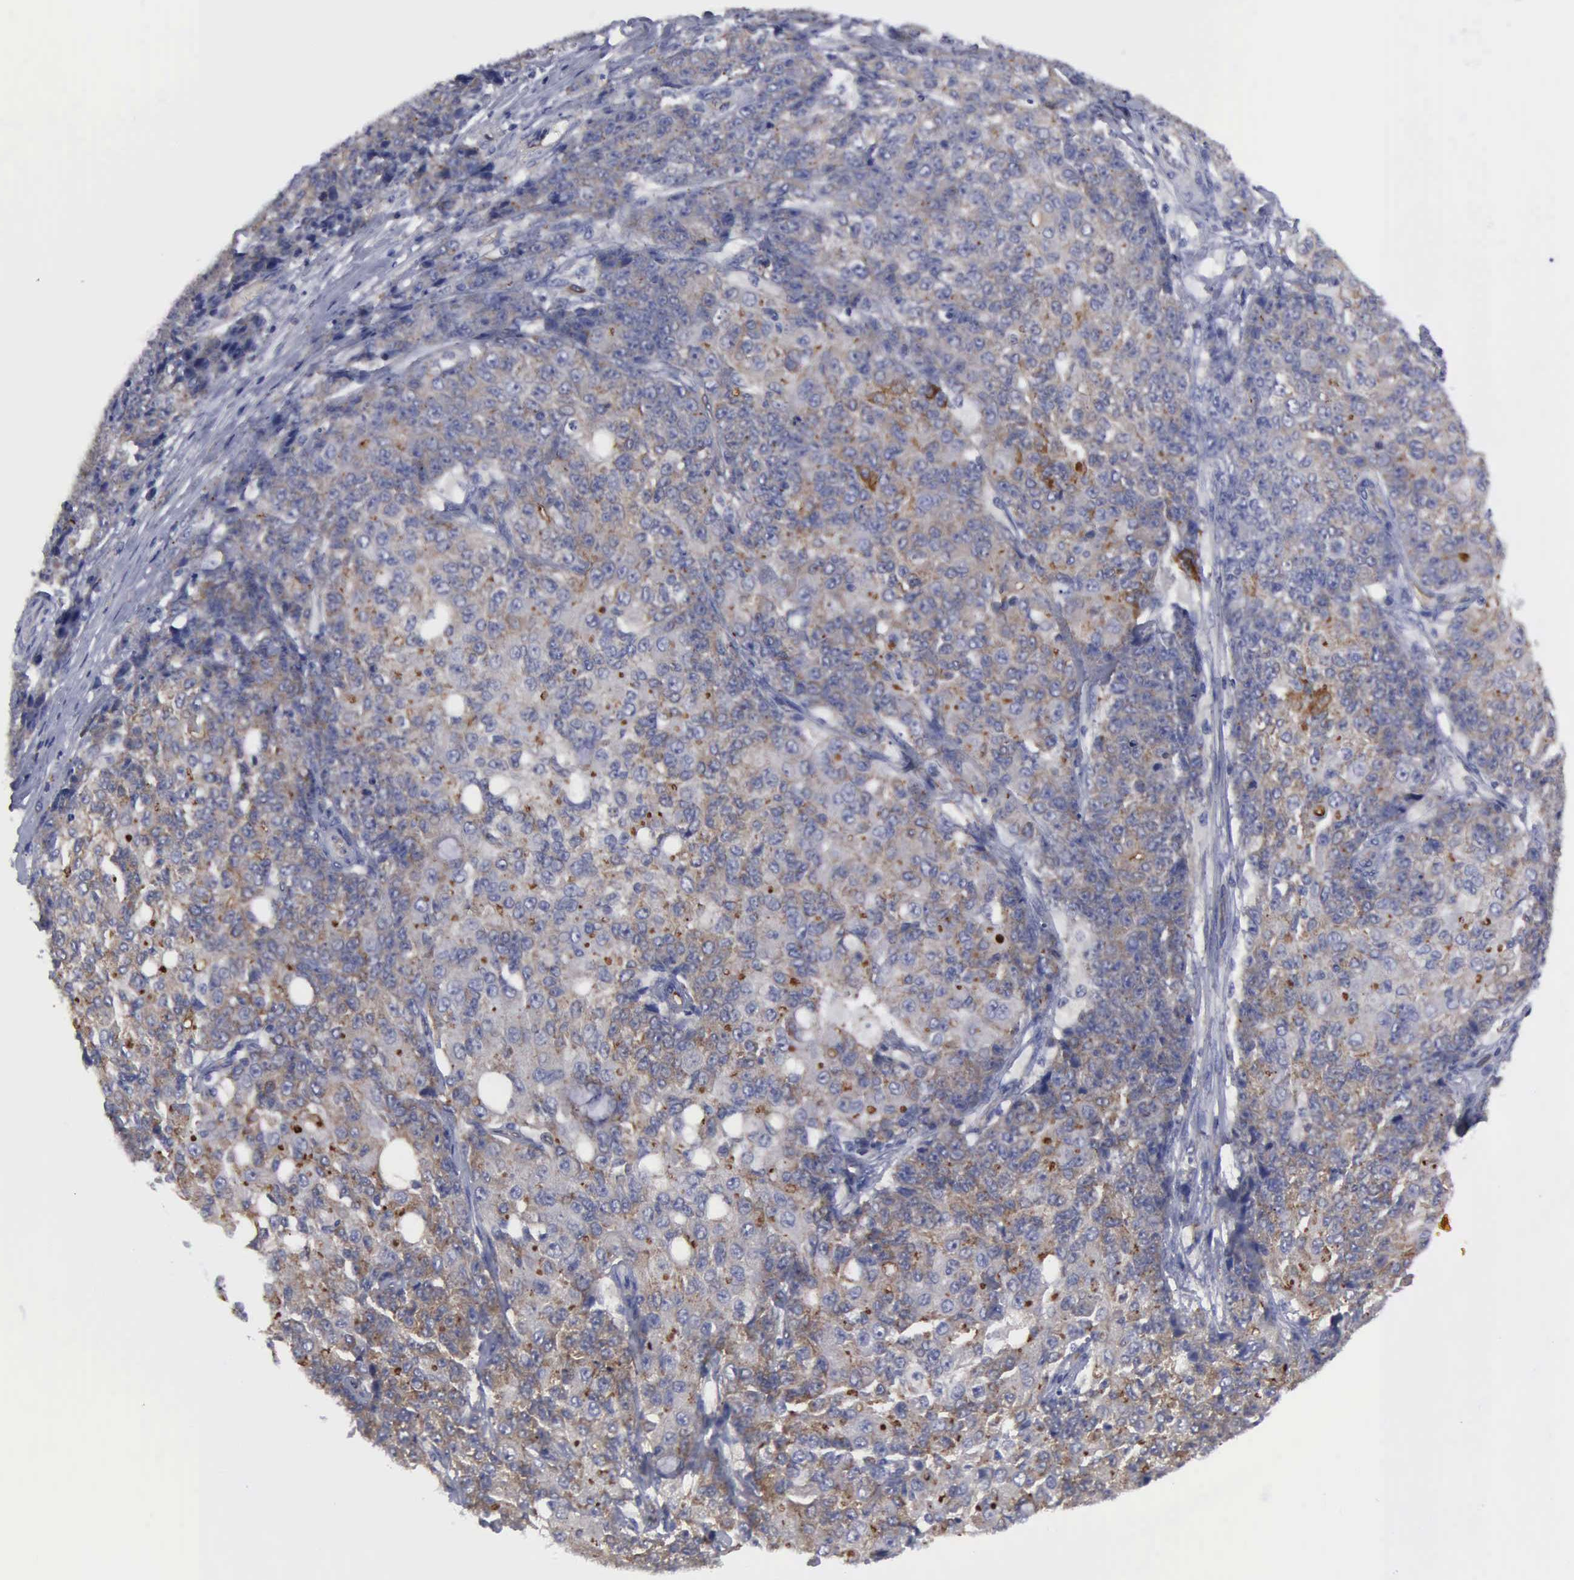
{"staining": {"intensity": "moderate", "quantity": ">75%", "location": "cytoplasmic/membranous"}, "tissue": "ovarian cancer", "cell_type": "Tumor cells", "image_type": "cancer", "snomed": [{"axis": "morphology", "description": "Carcinoma, endometroid"}, {"axis": "topography", "description": "Ovary"}], "caption": "IHC (DAB (3,3'-diaminobenzidine)) staining of ovarian cancer shows moderate cytoplasmic/membranous protein staining in about >75% of tumor cells. Using DAB (3,3'-diaminobenzidine) (brown) and hematoxylin (blue) stains, captured at high magnification using brightfield microscopy.", "gene": "RDX", "patient": {"sex": "female", "age": 42}}